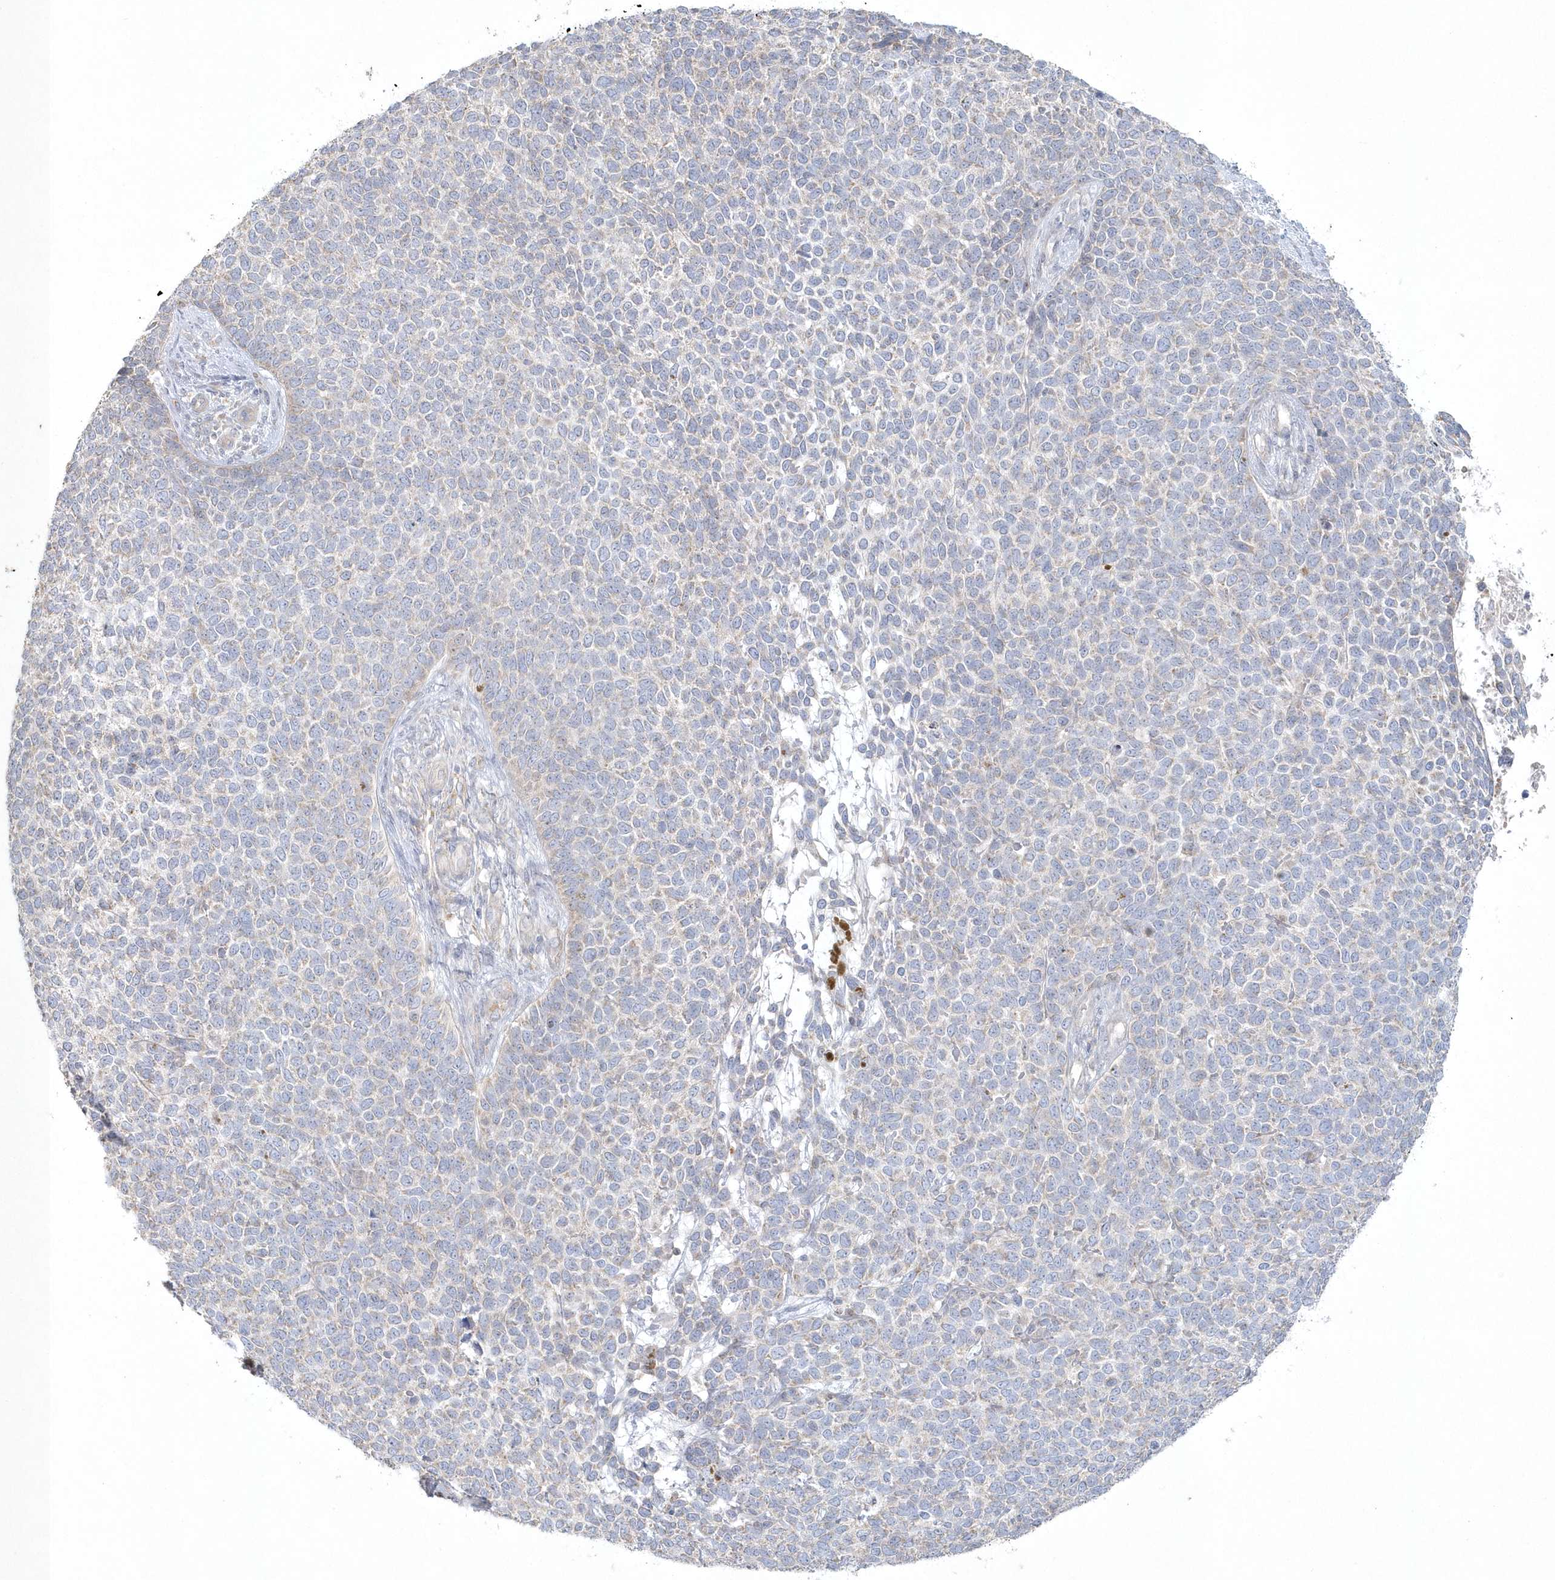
{"staining": {"intensity": "weak", "quantity": "<25%", "location": "cytoplasmic/membranous"}, "tissue": "skin cancer", "cell_type": "Tumor cells", "image_type": "cancer", "snomed": [{"axis": "morphology", "description": "Basal cell carcinoma"}, {"axis": "topography", "description": "Skin"}], "caption": "IHC photomicrograph of human skin basal cell carcinoma stained for a protein (brown), which reveals no staining in tumor cells.", "gene": "BLTP3A", "patient": {"sex": "female", "age": 84}}